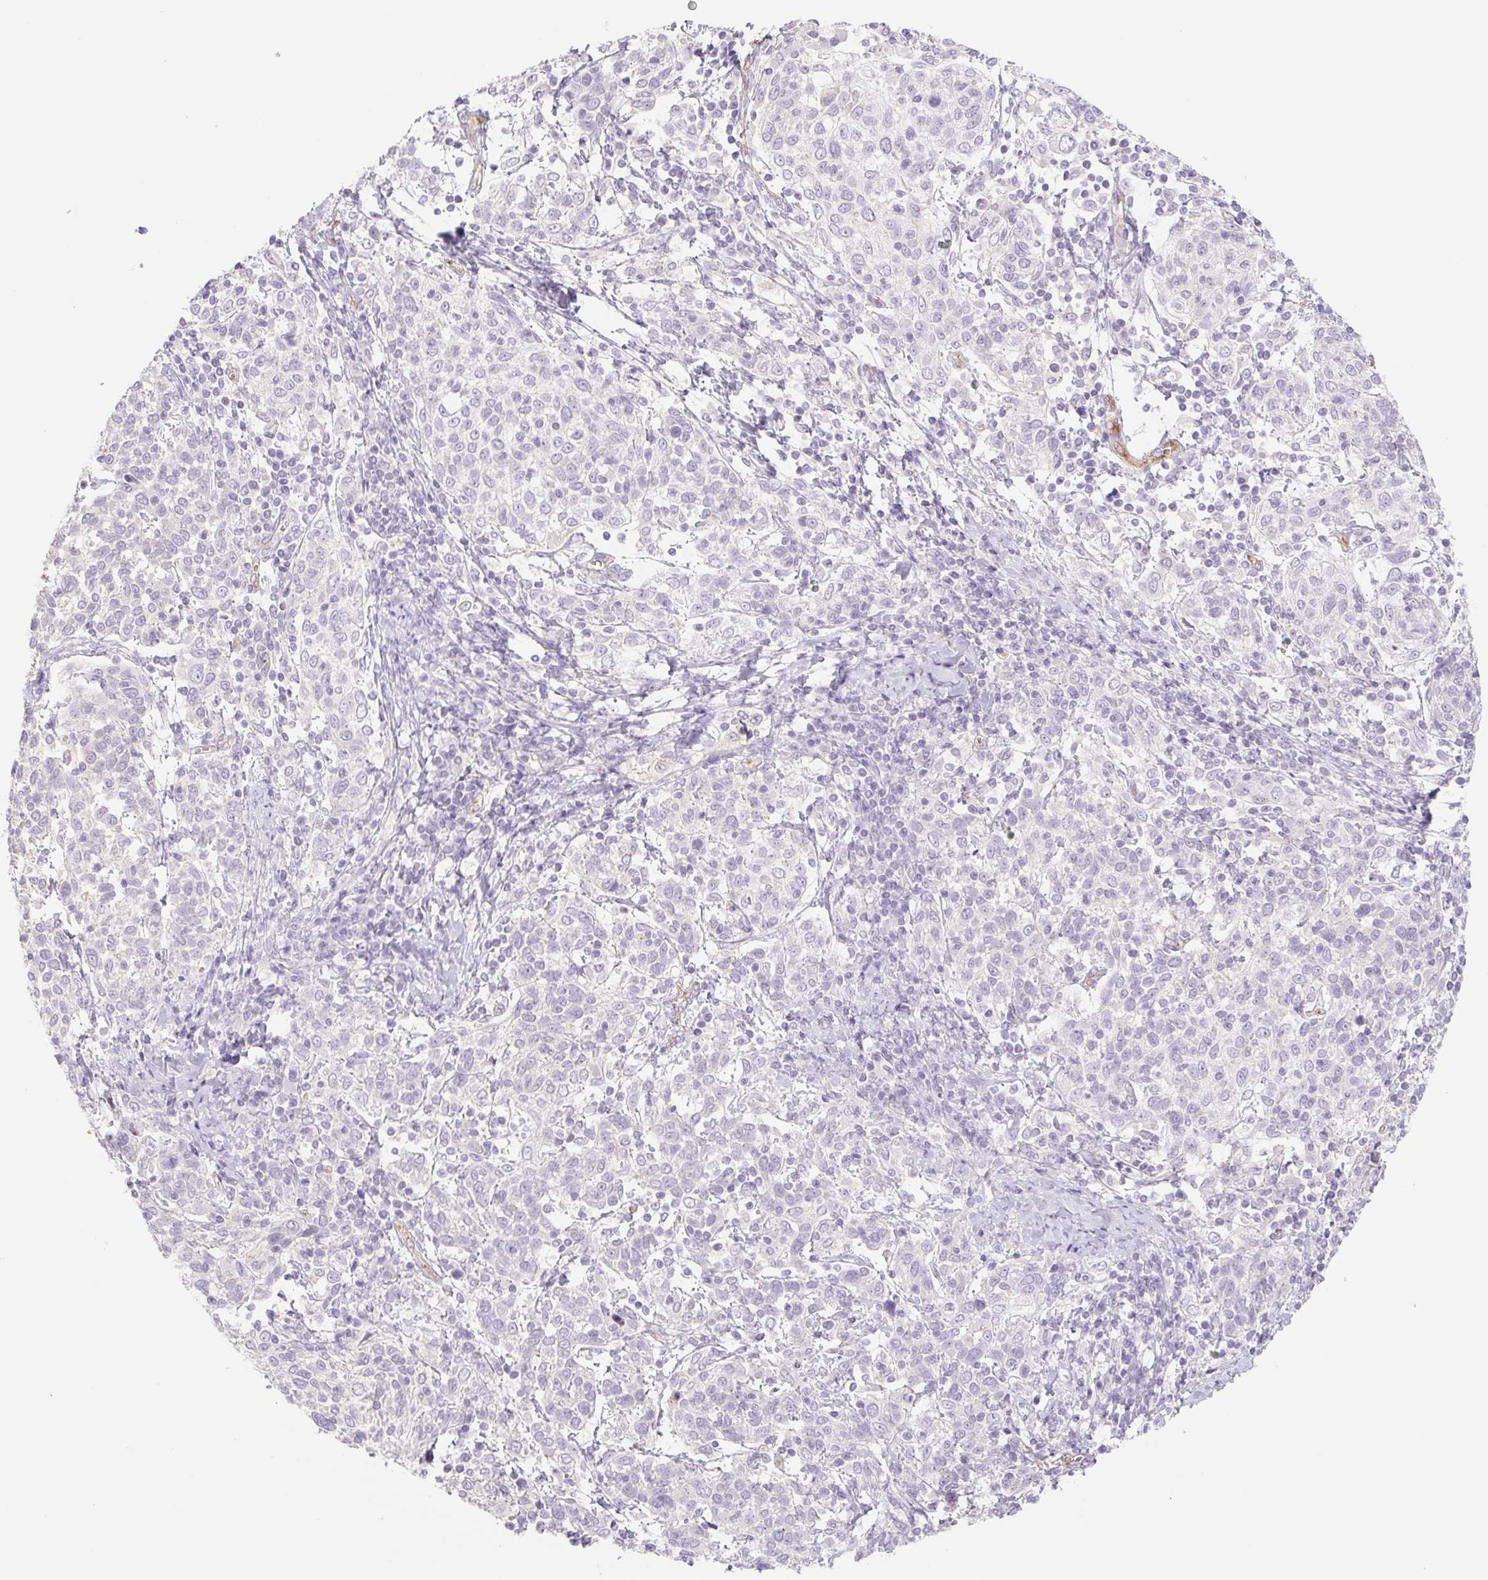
{"staining": {"intensity": "negative", "quantity": "none", "location": "none"}, "tissue": "cervical cancer", "cell_type": "Tumor cells", "image_type": "cancer", "snomed": [{"axis": "morphology", "description": "Squamous cell carcinoma, NOS"}, {"axis": "topography", "description": "Cervix"}], "caption": "This photomicrograph is of cervical cancer stained with IHC to label a protein in brown with the nuclei are counter-stained blue. There is no positivity in tumor cells.", "gene": "IGFL3", "patient": {"sex": "female", "age": 61}}